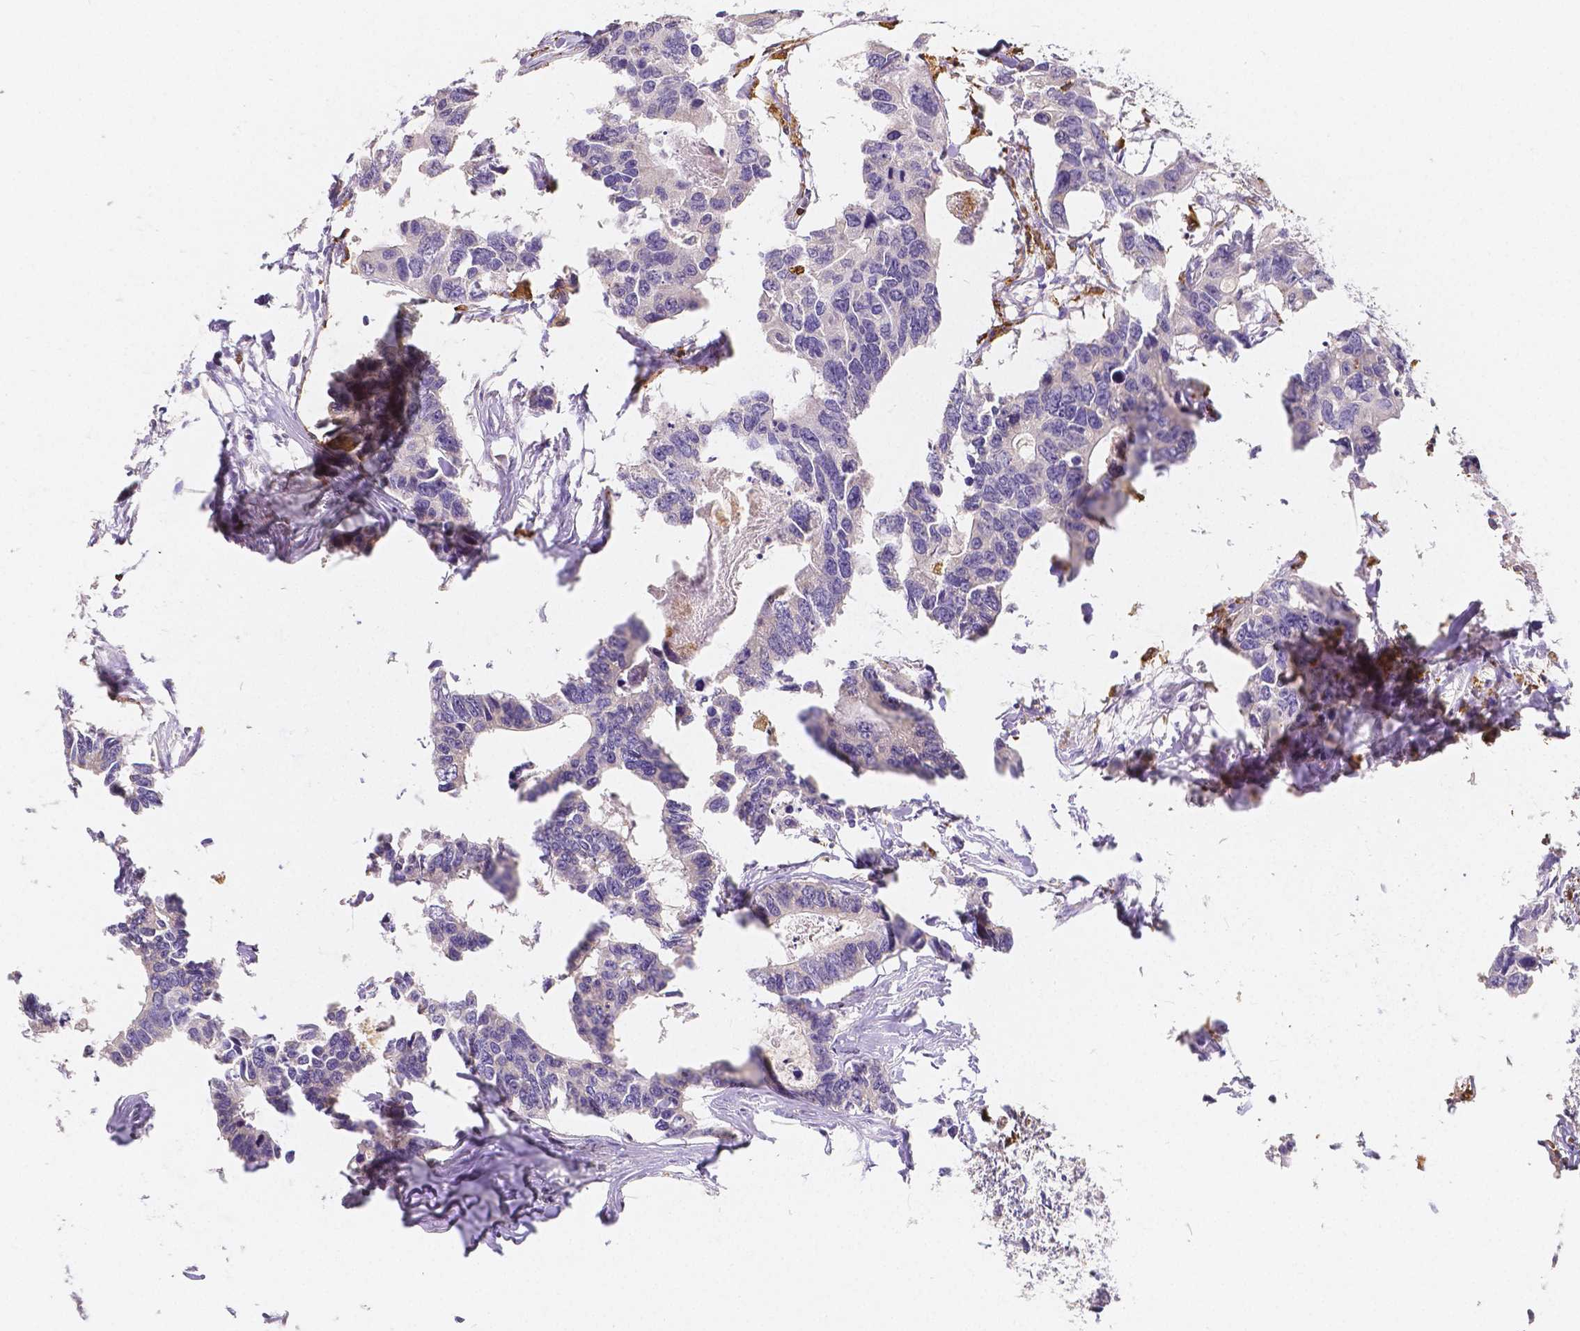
{"staining": {"intensity": "negative", "quantity": "none", "location": "none"}, "tissue": "colorectal cancer", "cell_type": "Tumor cells", "image_type": "cancer", "snomed": [{"axis": "morphology", "description": "Adenocarcinoma, NOS"}, {"axis": "topography", "description": "Rectum"}], "caption": "High power microscopy histopathology image of an immunohistochemistry photomicrograph of colorectal cancer (adenocarcinoma), revealing no significant expression in tumor cells.", "gene": "ACP5", "patient": {"sex": "male", "age": 57}}